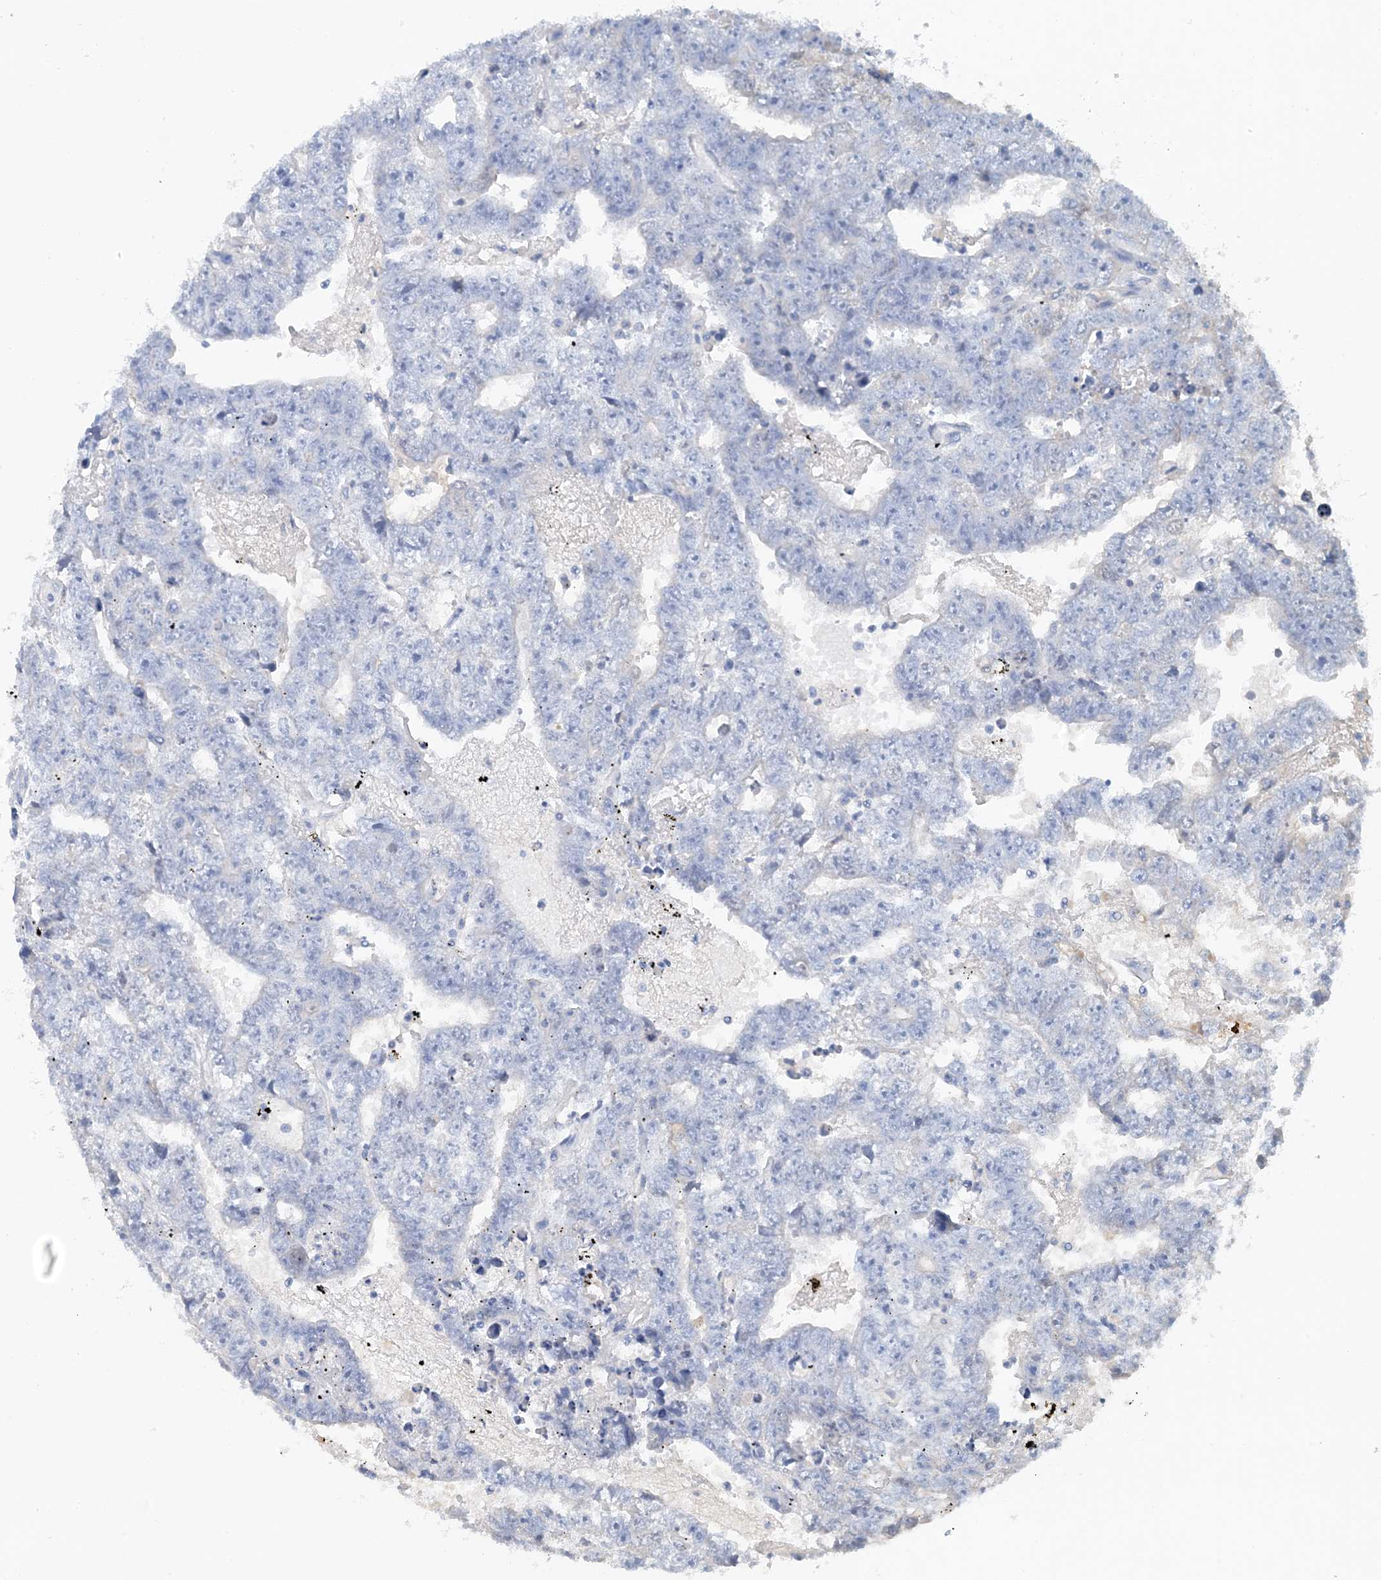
{"staining": {"intensity": "negative", "quantity": "none", "location": "none"}, "tissue": "testis cancer", "cell_type": "Tumor cells", "image_type": "cancer", "snomed": [{"axis": "morphology", "description": "Carcinoma, Embryonal, NOS"}, {"axis": "topography", "description": "Testis"}], "caption": "Histopathology image shows no significant protein positivity in tumor cells of embryonal carcinoma (testis). (Brightfield microscopy of DAB (3,3'-diaminobenzidine) immunohistochemistry at high magnification).", "gene": "CTRL", "patient": {"sex": "male", "age": 25}}